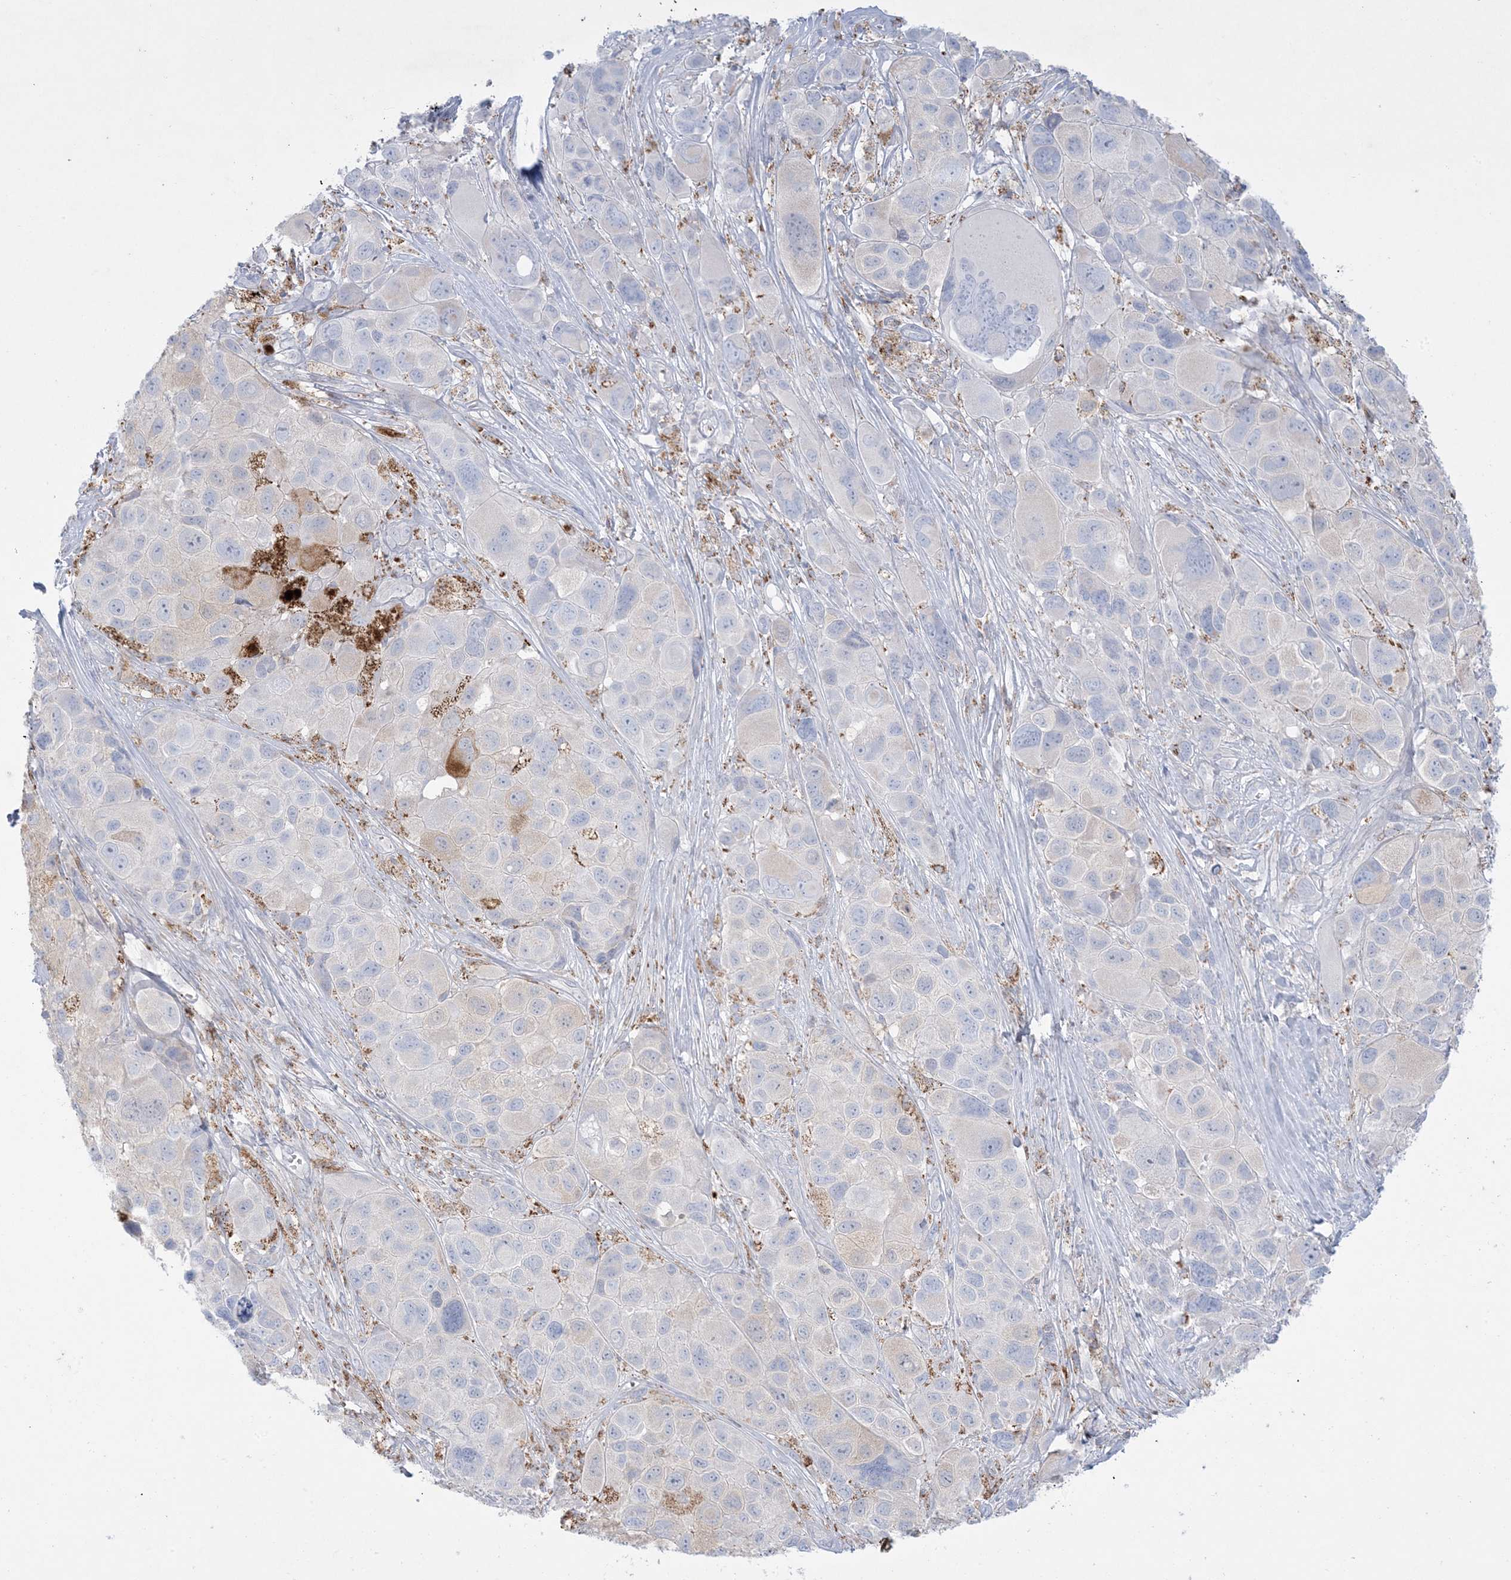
{"staining": {"intensity": "negative", "quantity": "none", "location": "none"}, "tissue": "melanoma", "cell_type": "Tumor cells", "image_type": "cancer", "snomed": [{"axis": "morphology", "description": "Malignant melanoma, NOS"}, {"axis": "topography", "description": "Skin of trunk"}], "caption": "Tumor cells are negative for protein expression in human melanoma.", "gene": "KCTD6", "patient": {"sex": "male", "age": 71}}